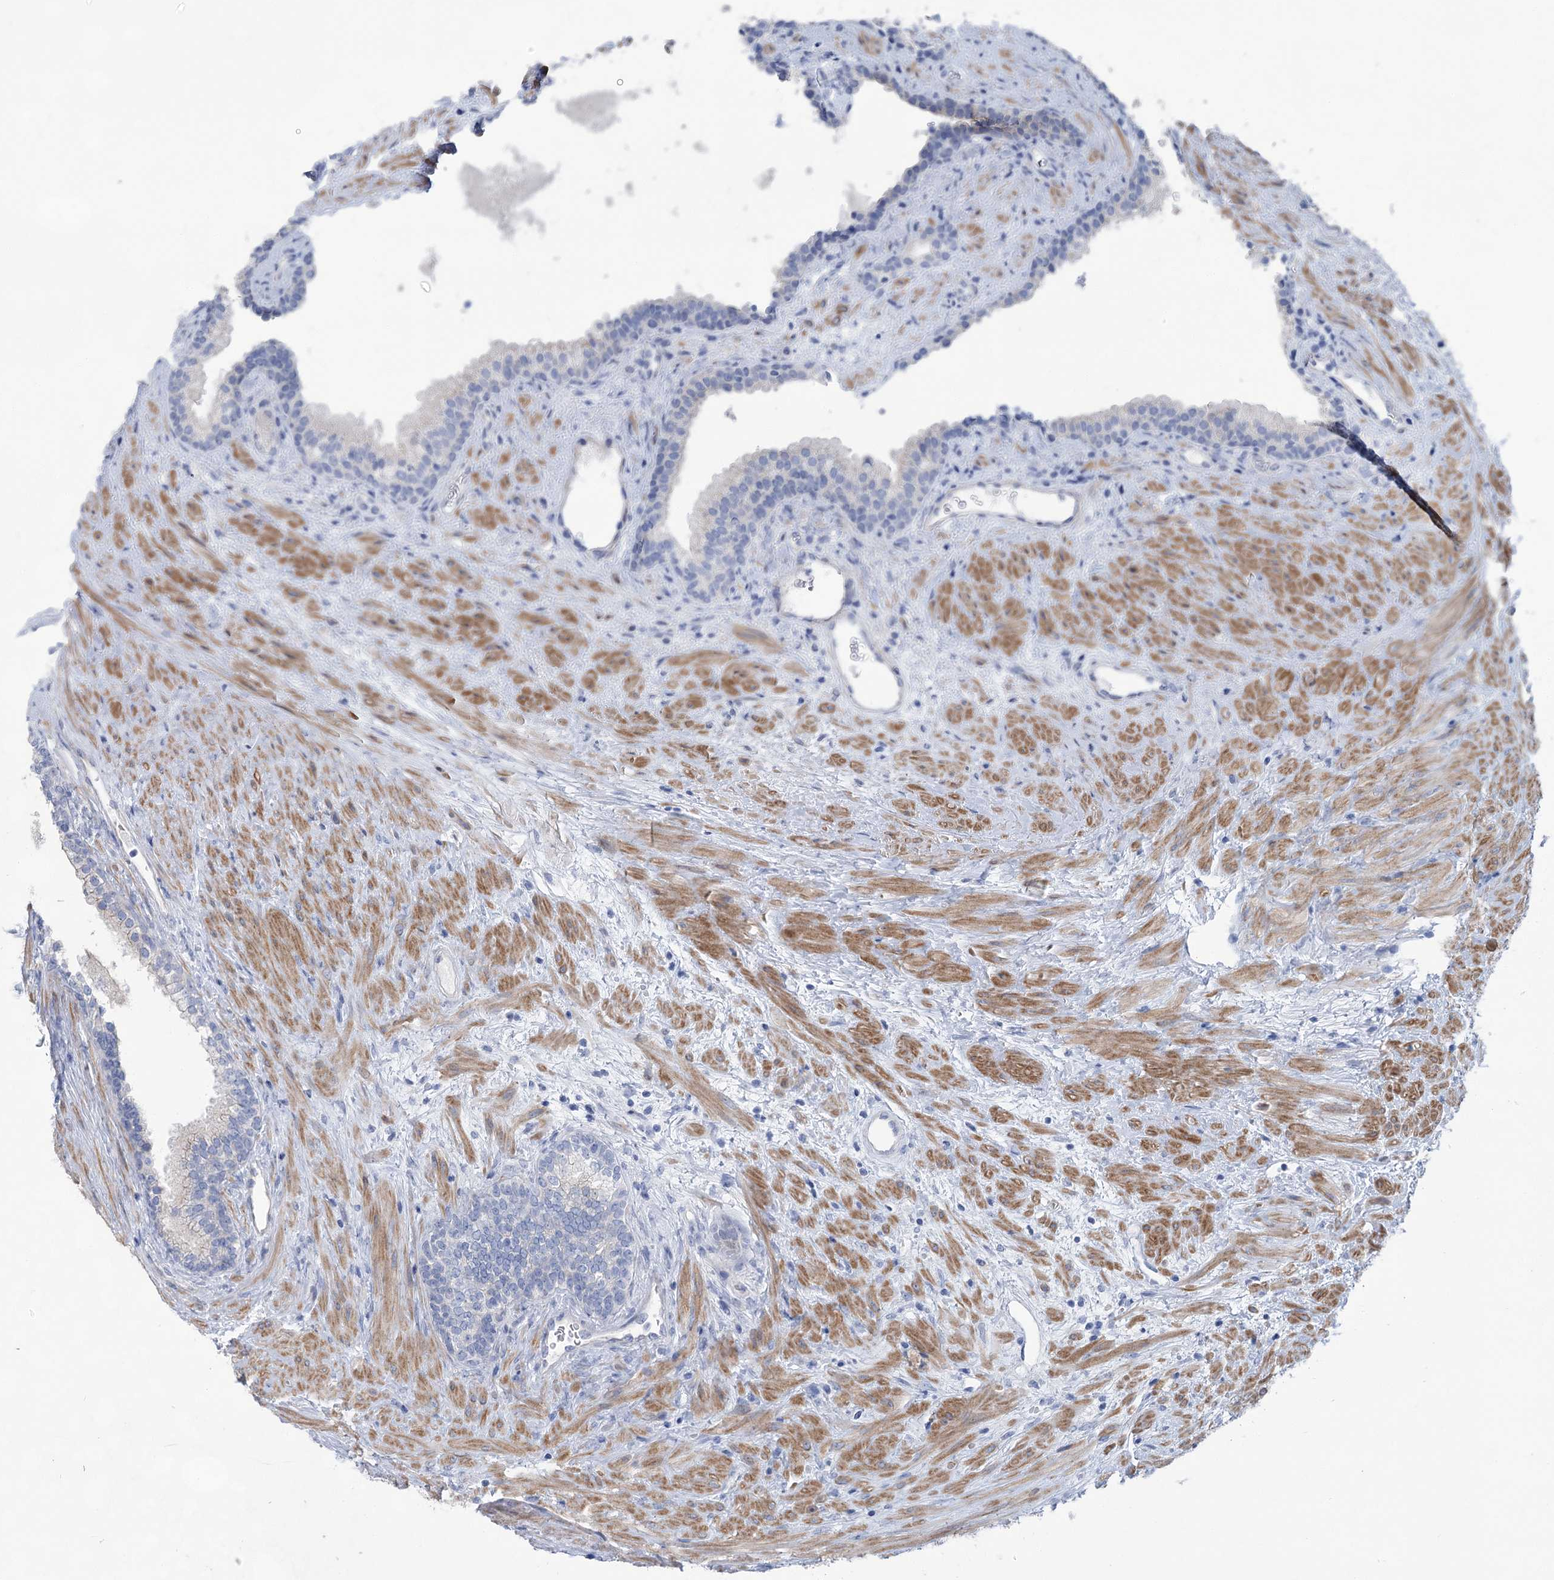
{"staining": {"intensity": "negative", "quantity": "none", "location": "none"}, "tissue": "prostate", "cell_type": "Glandular cells", "image_type": "normal", "snomed": [{"axis": "morphology", "description": "Normal tissue, NOS"}, {"axis": "topography", "description": "Prostate"}], "caption": "Glandular cells are negative for brown protein staining in normal prostate. (Stains: DAB (3,3'-diaminobenzidine) IHC with hematoxylin counter stain, Microscopy: brightfield microscopy at high magnification).", "gene": "WDR74", "patient": {"sex": "male", "age": 76}}